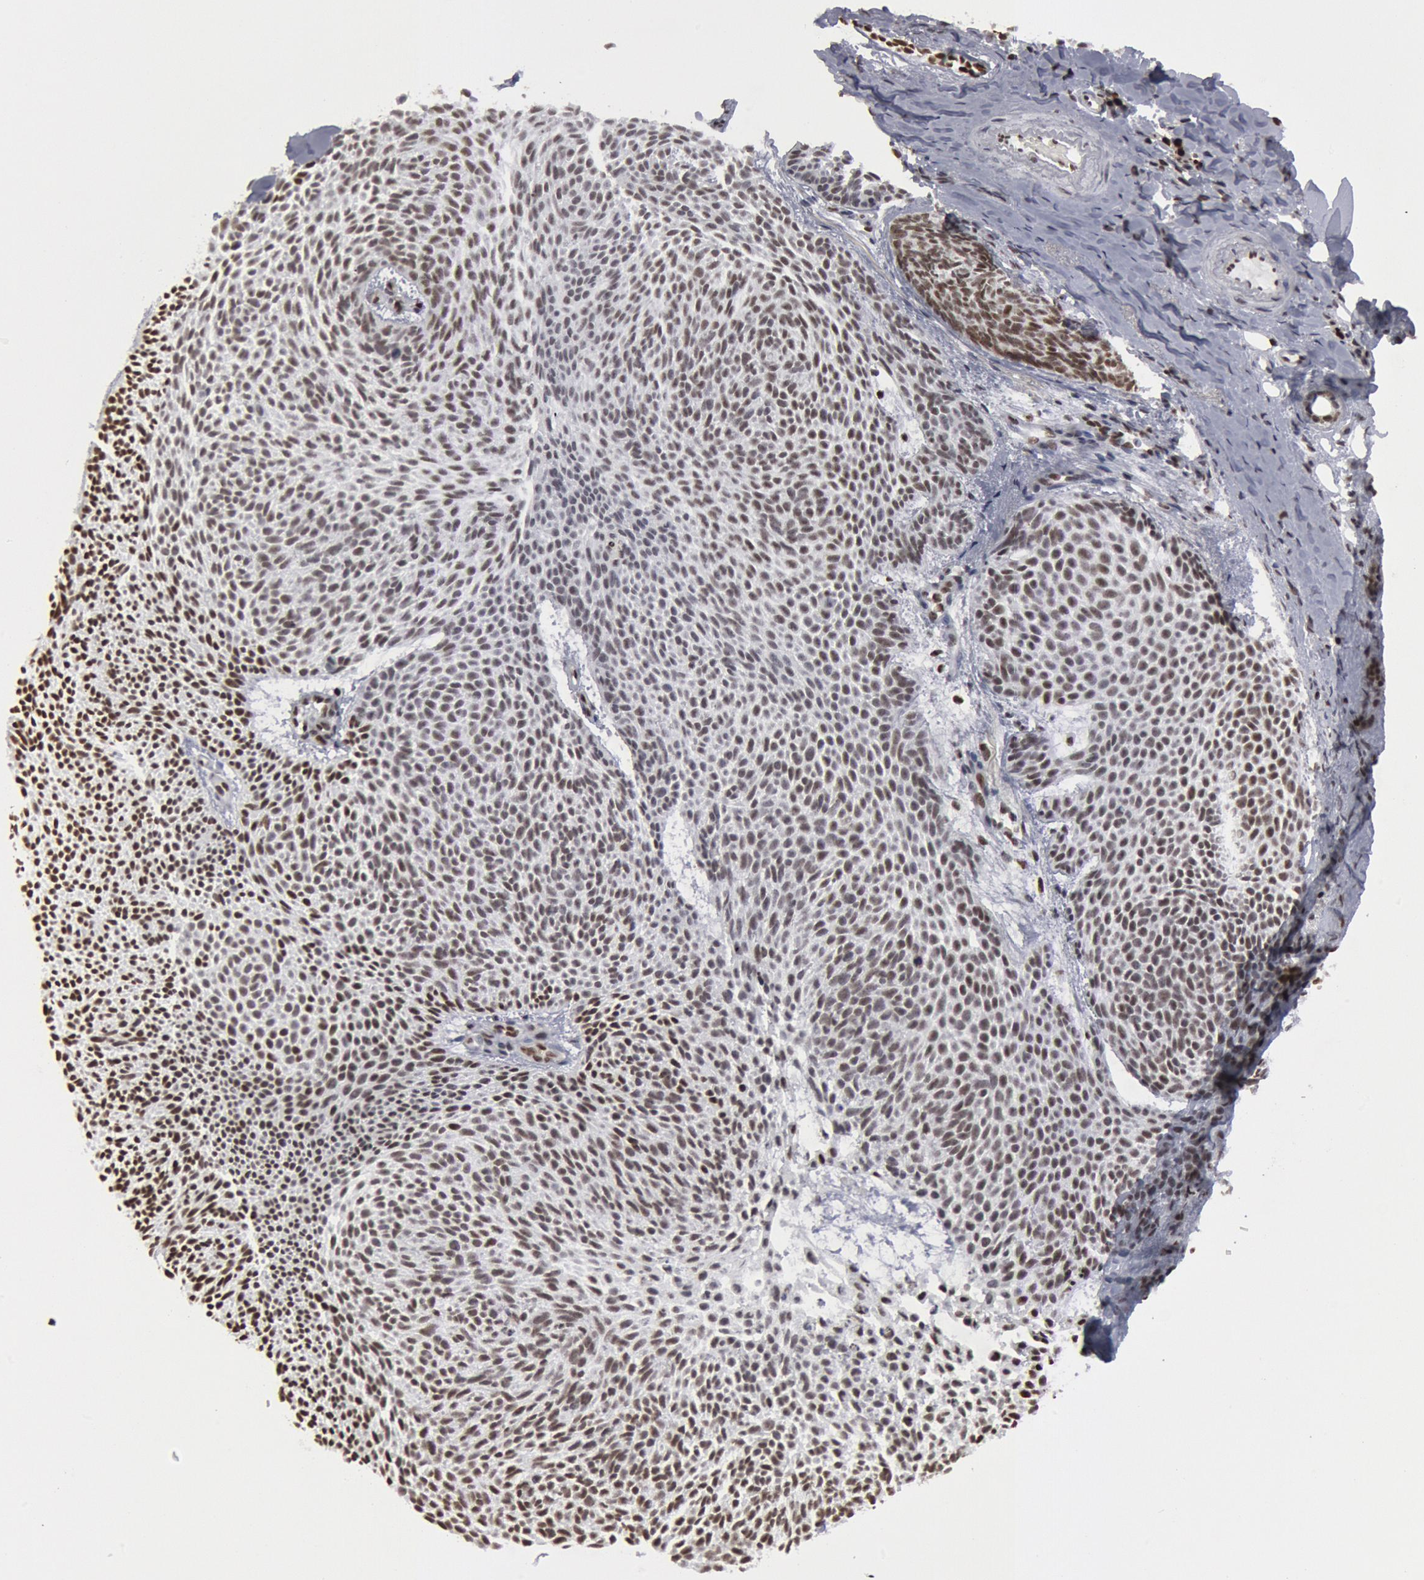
{"staining": {"intensity": "moderate", "quantity": ">75%", "location": "nuclear"}, "tissue": "skin cancer", "cell_type": "Tumor cells", "image_type": "cancer", "snomed": [{"axis": "morphology", "description": "Basal cell carcinoma"}, {"axis": "topography", "description": "Skin"}], "caption": "An image of basal cell carcinoma (skin) stained for a protein shows moderate nuclear brown staining in tumor cells.", "gene": "SUB1", "patient": {"sex": "male", "age": 84}}